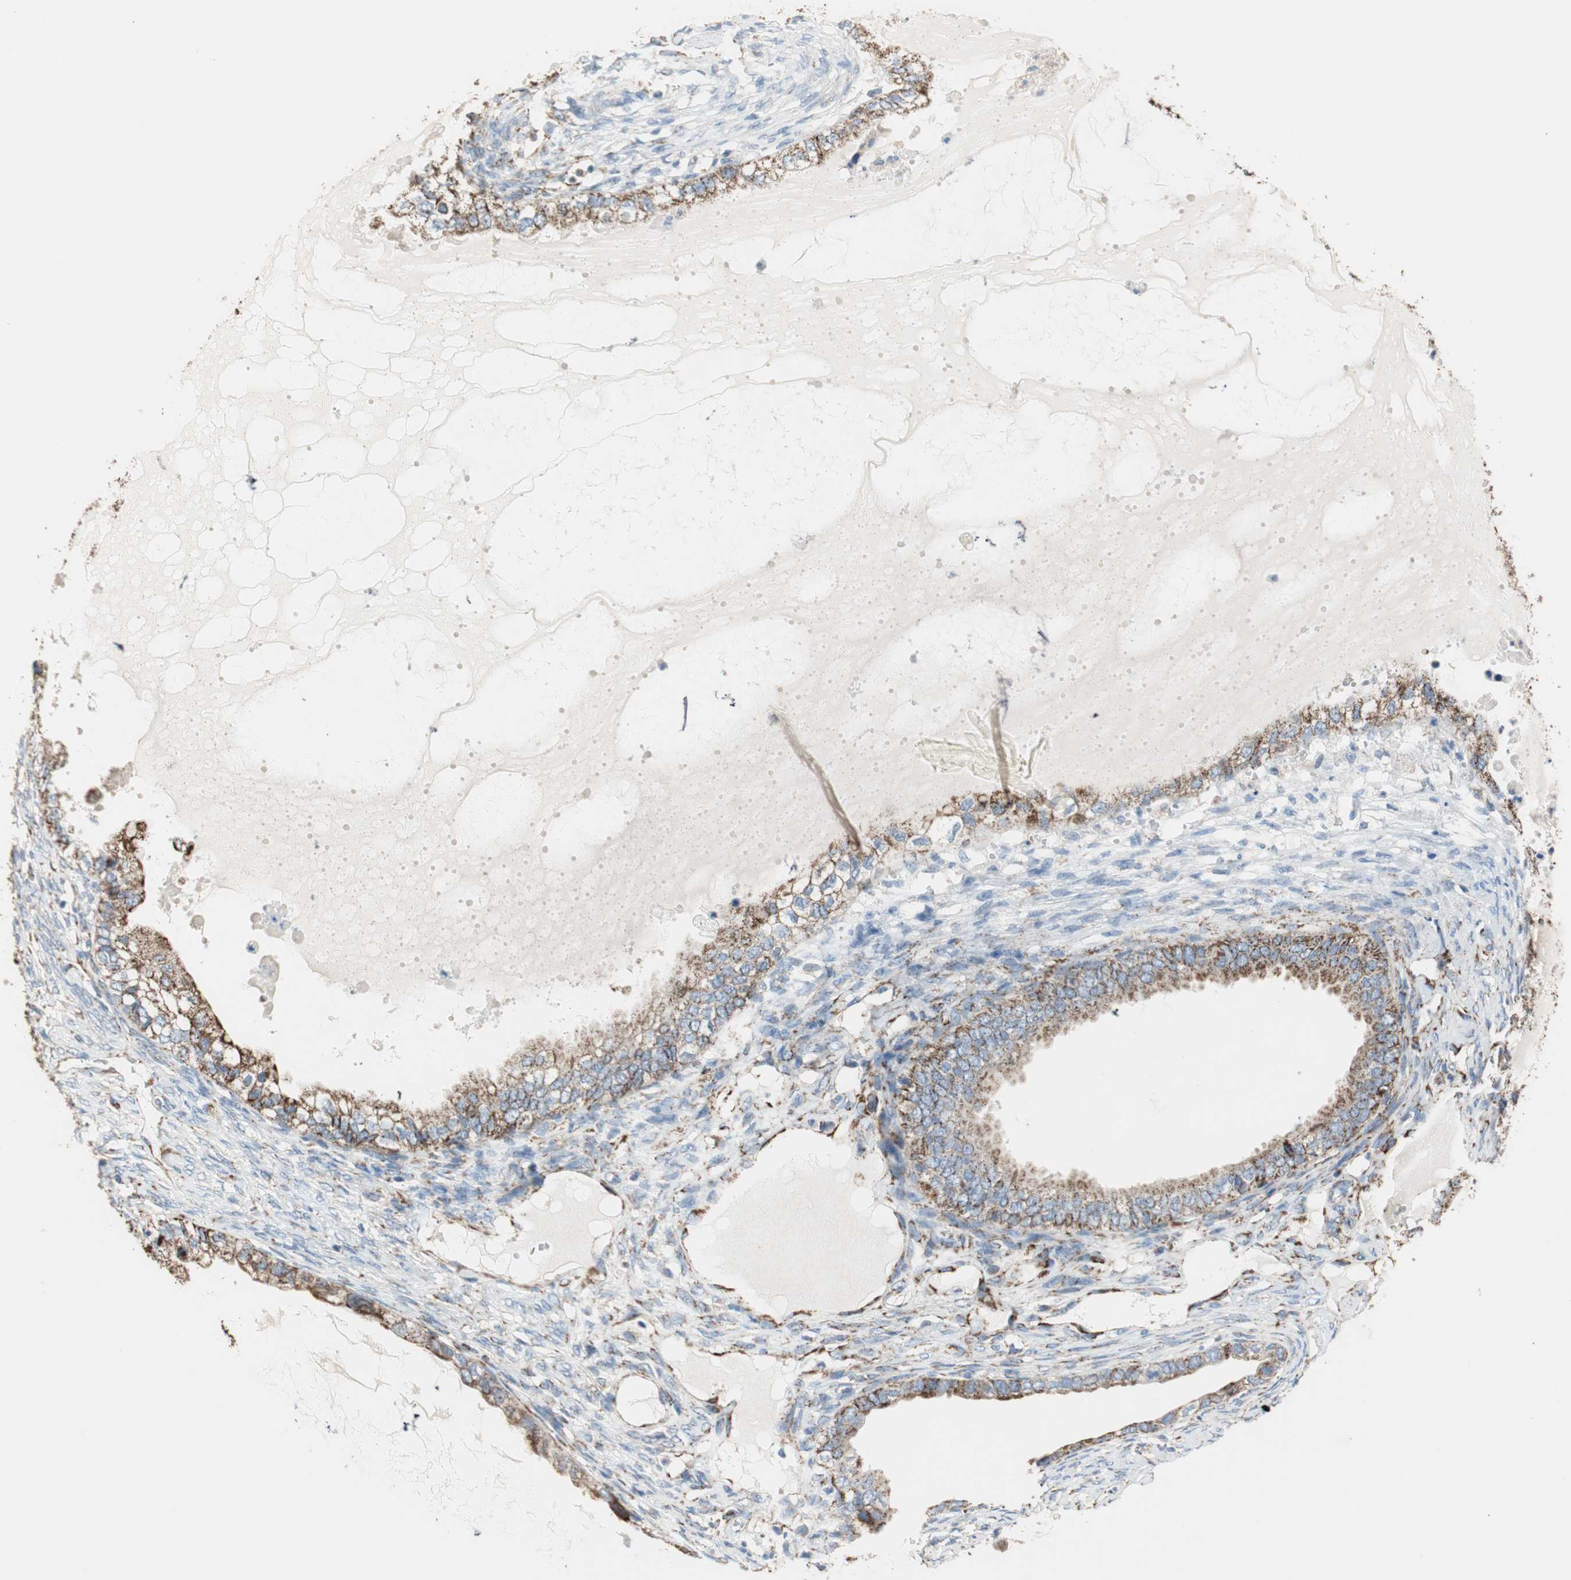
{"staining": {"intensity": "moderate", "quantity": ">75%", "location": "cytoplasmic/membranous"}, "tissue": "ovarian cancer", "cell_type": "Tumor cells", "image_type": "cancer", "snomed": [{"axis": "morphology", "description": "Cystadenocarcinoma, mucinous, NOS"}, {"axis": "topography", "description": "Ovary"}], "caption": "This image demonstrates mucinous cystadenocarcinoma (ovarian) stained with IHC to label a protein in brown. The cytoplasmic/membranous of tumor cells show moderate positivity for the protein. Nuclei are counter-stained blue.", "gene": "TST", "patient": {"sex": "female", "age": 80}}